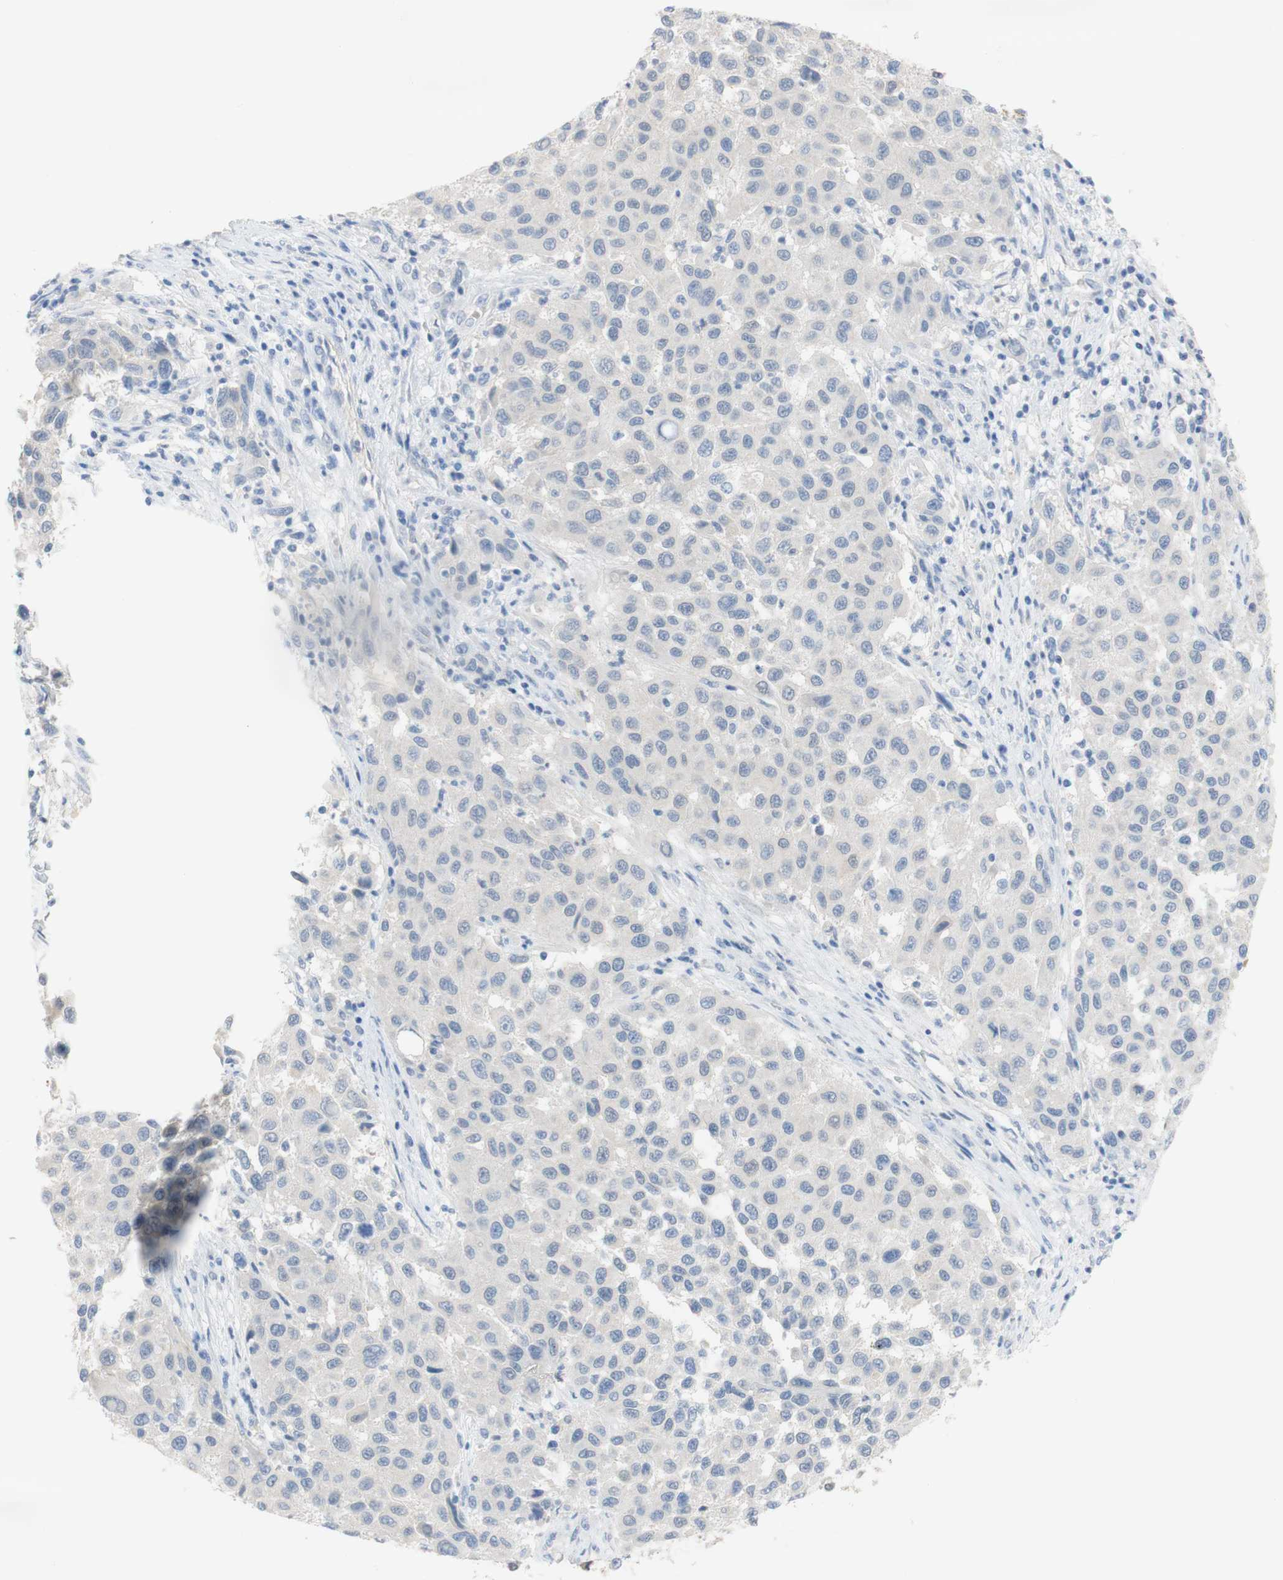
{"staining": {"intensity": "negative", "quantity": "none", "location": "none"}, "tissue": "melanoma", "cell_type": "Tumor cells", "image_type": "cancer", "snomed": [{"axis": "morphology", "description": "Malignant melanoma, Metastatic site"}, {"axis": "topography", "description": "Lymph node"}], "caption": "High magnification brightfield microscopy of malignant melanoma (metastatic site) stained with DAB (brown) and counterstained with hematoxylin (blue): tumor cells show no significant positivity.", "gene": "SELENBP1", "patient": {"sex": "male", "age": 61}}